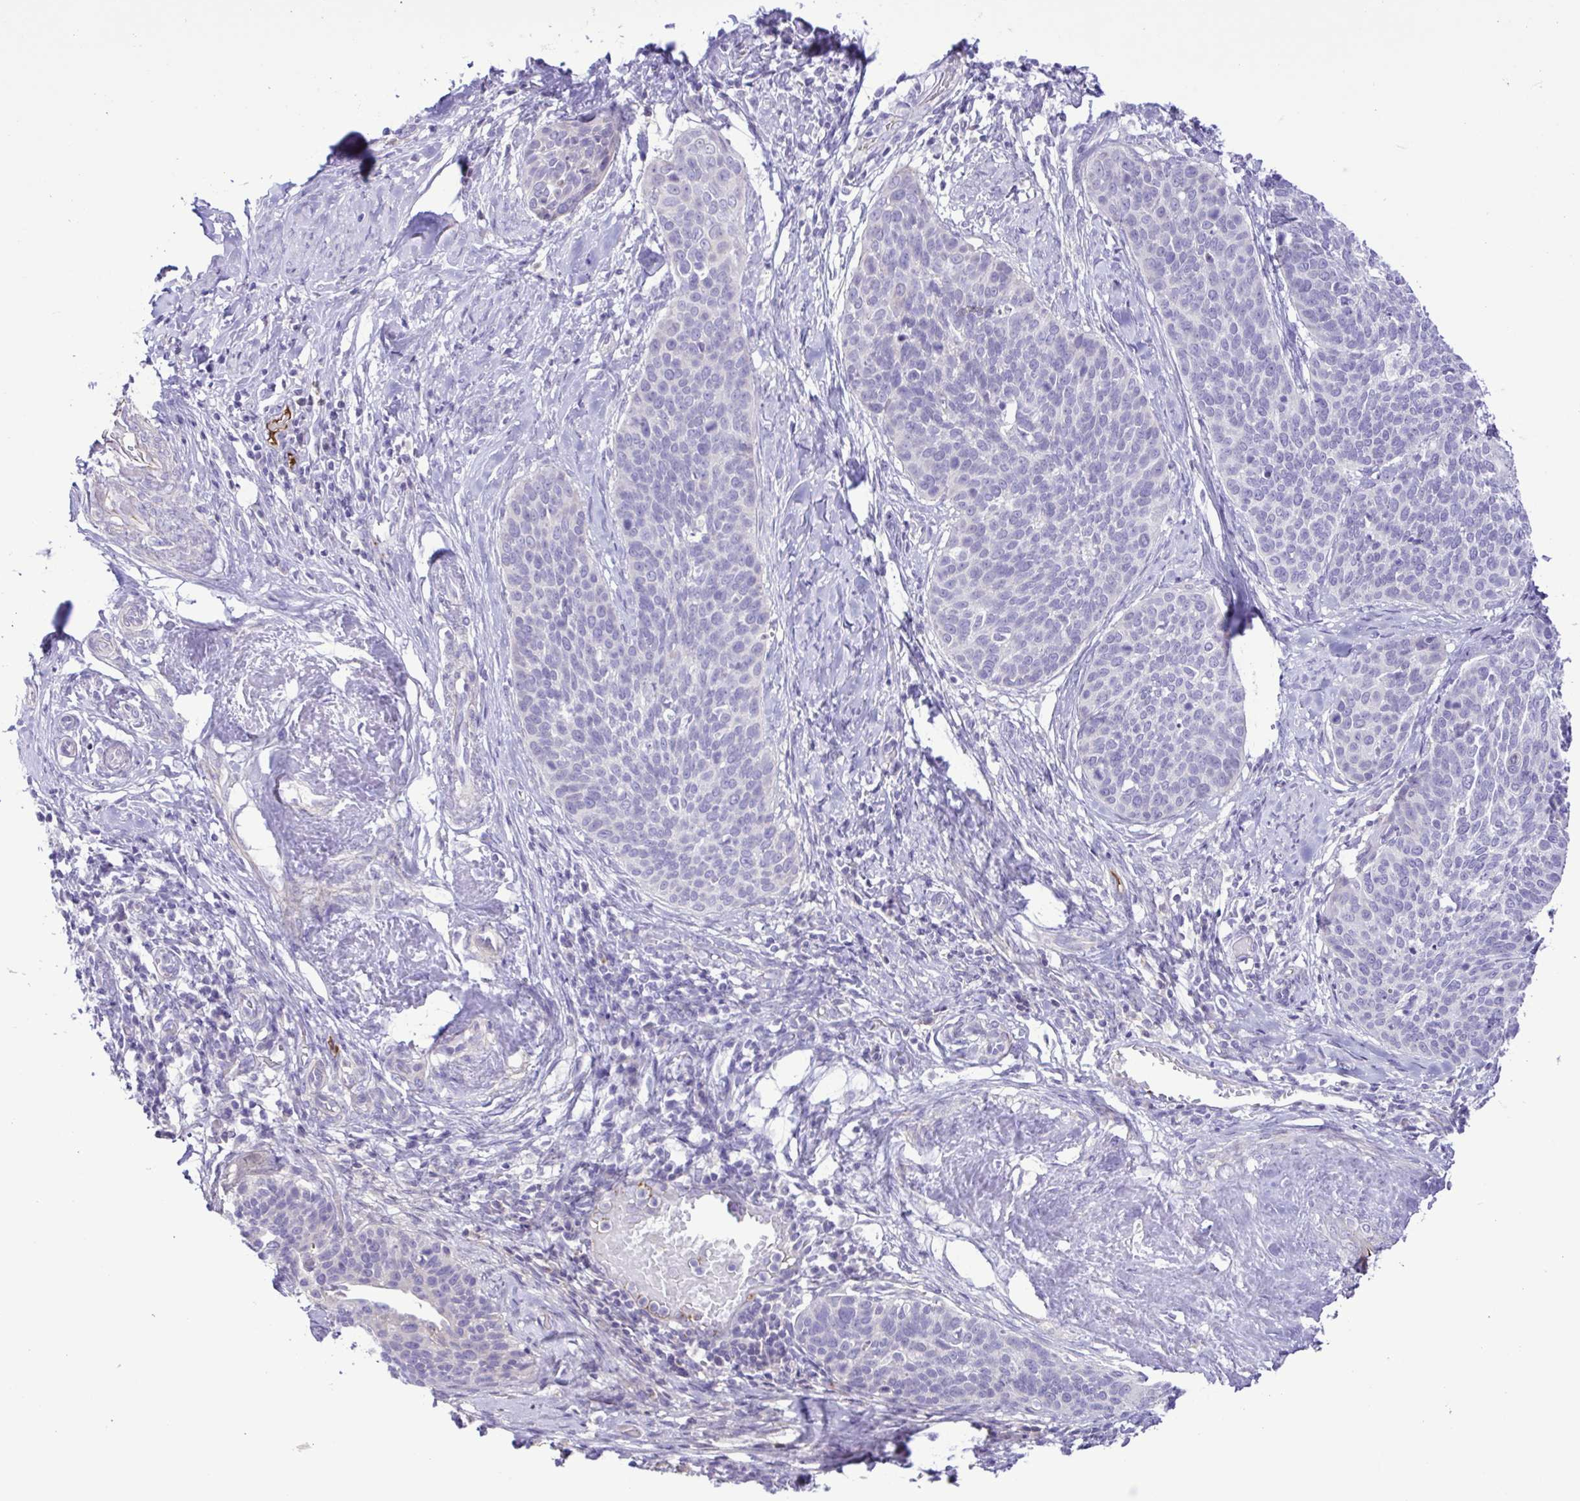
{"staining": {"intensity": "negative", "quantity": "none", "location": "none"}, "tissue": "cervical cancer", "cell_type": "Tumor cells", "image_type": "cancer", "snomed": [{"axis": "morphology", "description": "Squamous cell carcinoma, NOS"}, {"axis": "topography", "description": "Cervix"}], "caption": "A histopathology image of human cervical cancer (squamous cell carcinoma) is negative for staining in tumor cells.", "gene": "GABBR2", "patient": {"sex": "female", "age": 69}}